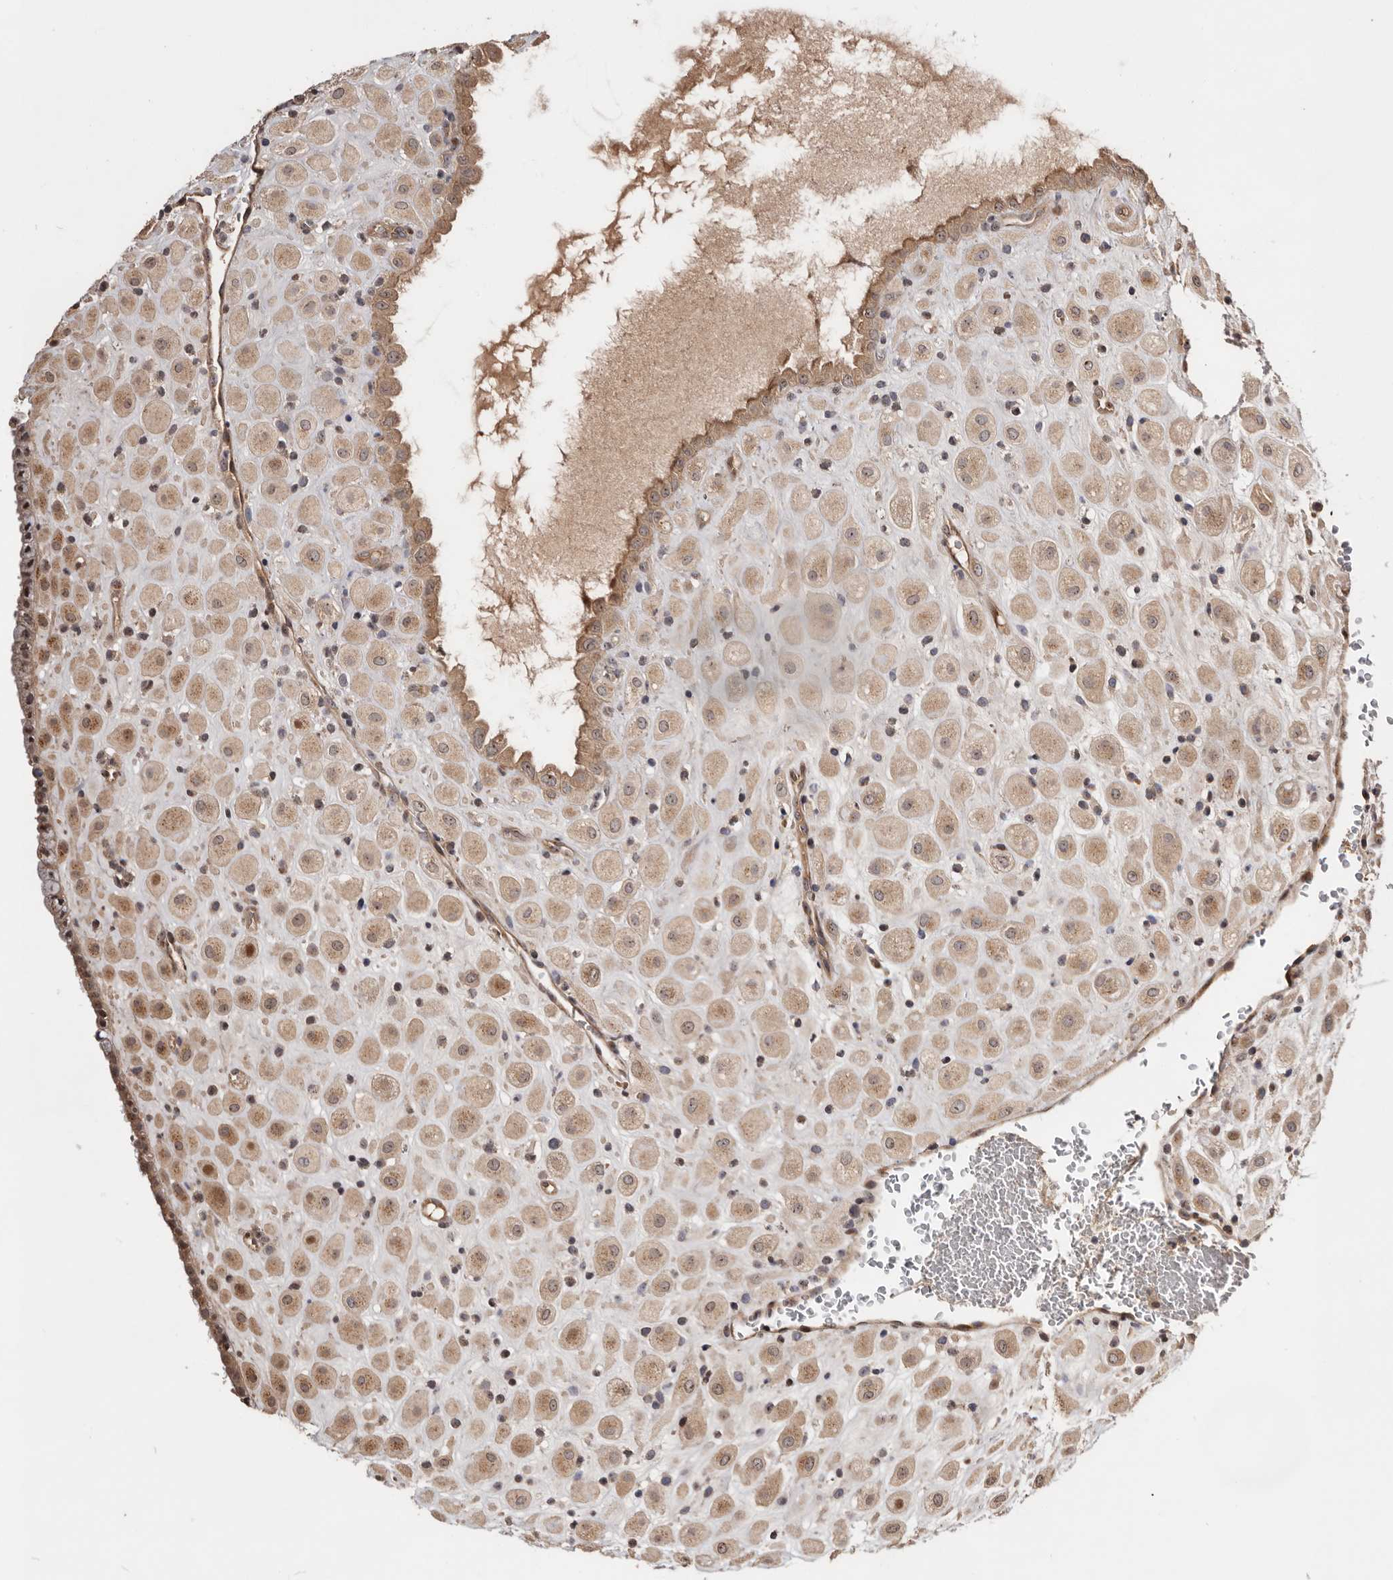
{"staining": {"intensity": "moderate", "quantity": ">75%", "location": "cytoplasmic/membranous,nuclear"}, "tissue": "placenta", "cell_type": "Decidual cells", "image_type": "normal", "snomed": [{"axis": "morphology", "description": "Normal tissue, NOS"}, {"axis": "topography", "description": "Placenta"}], "caption": "This photomicrograph demonstrates IHC staining of benign placenta, with medium moderate cytoplasmic/membranous,nuclear staining in about >75% of decidual cells.", "gene": "DOP1A", "patient": {"sex": "female", "age": 35}}